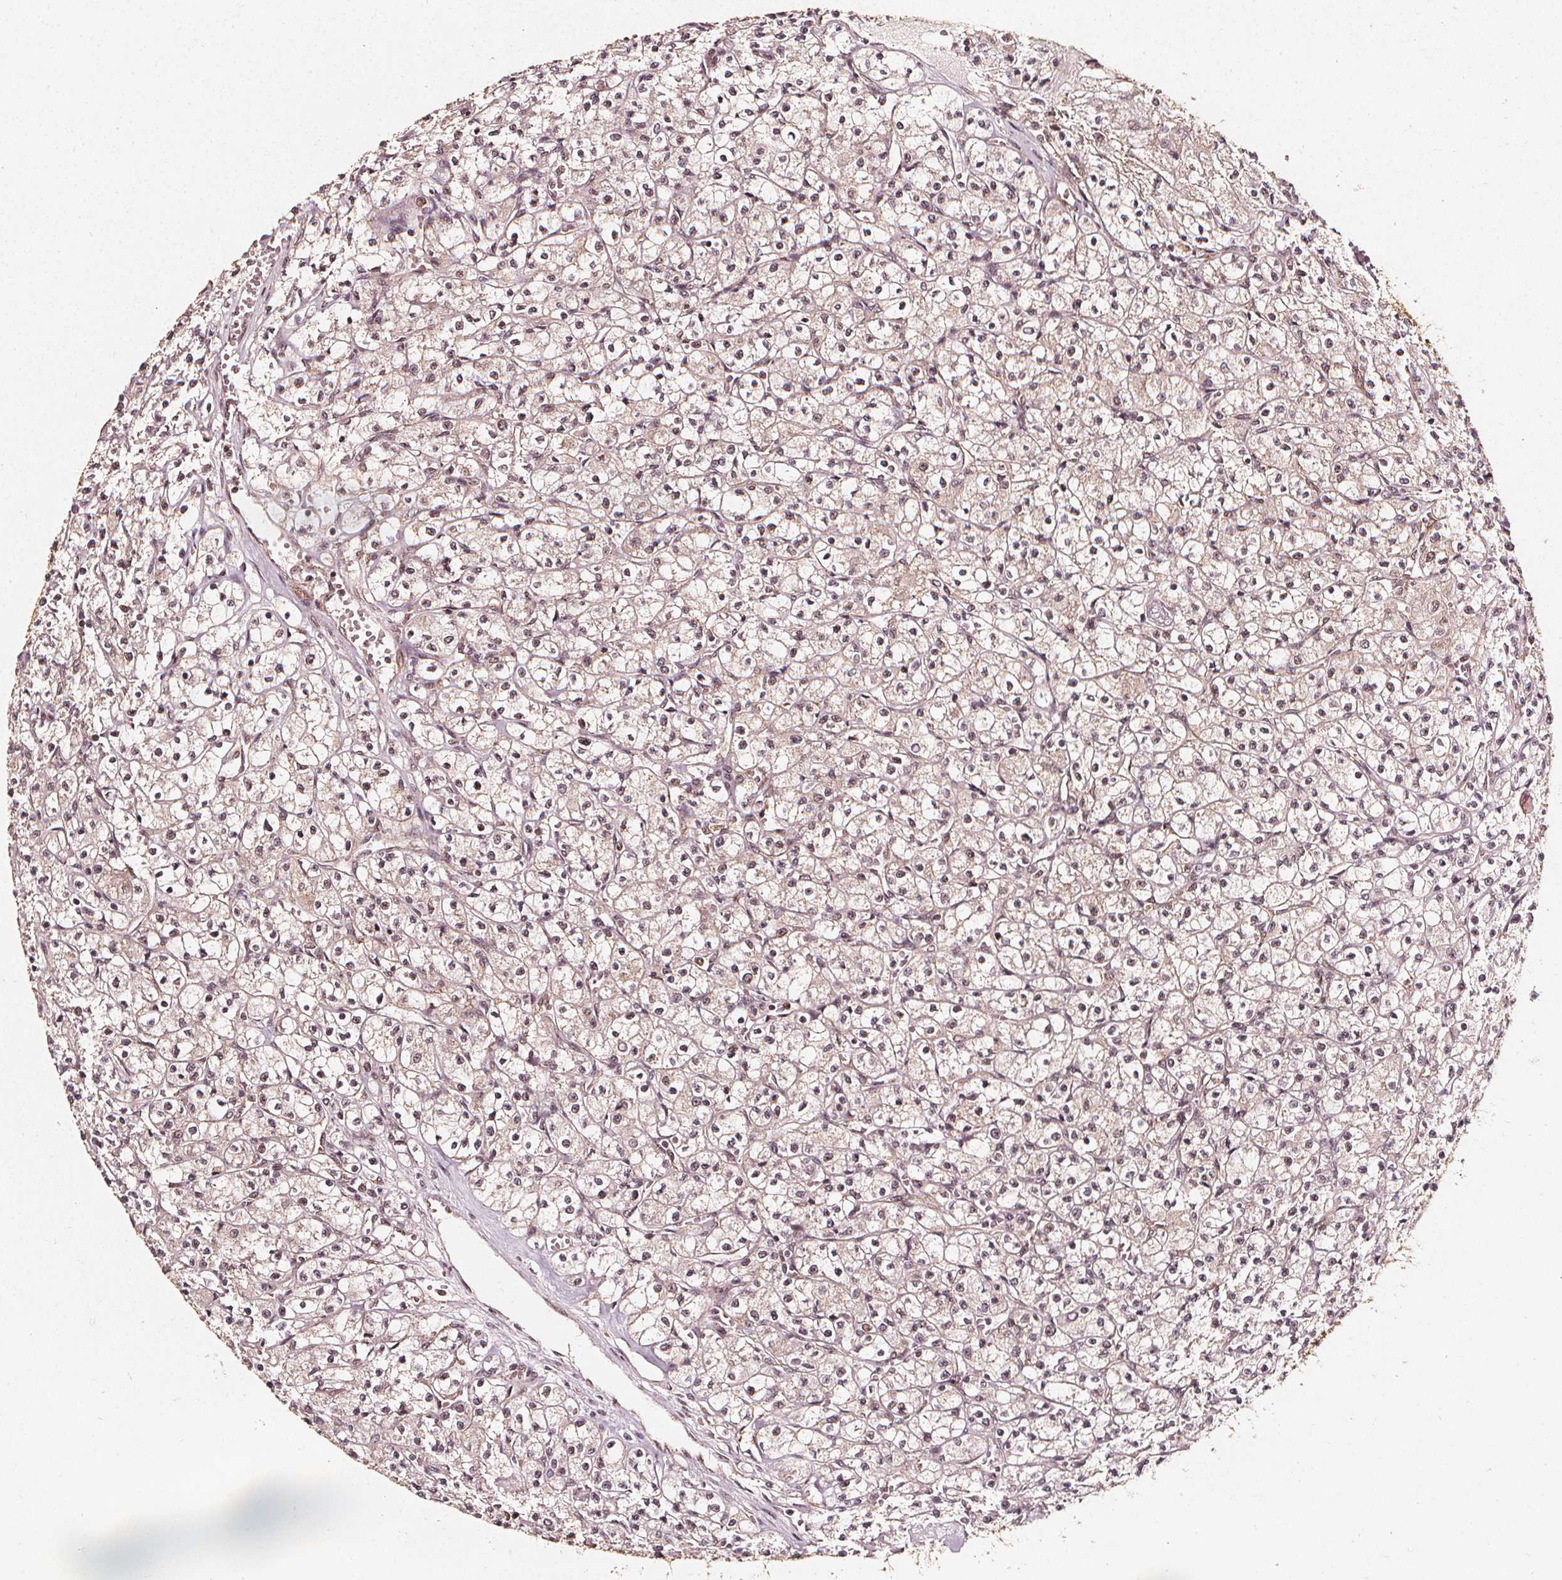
{"staining": {"intensity": "weak", "quantity": ">75%", "location": "cytoplasmic/membranous,nuclear"}, "tissue": "renal cancer", "cell_type": "Tumor cells", "image_type": "cancer", "snomed": [{"axis": "morphology", "description": "Adenocarcinoma, NOS"}, {"axis": "topography", "description": "Kidney"}], "caption": "Weak cytoplasmic/membranous and nuclear protein expression is identified in approximately >75% of tumor cells in adenocarcinoma (renal). (Brightfield microscopy of DAB IHC at high magnification).", "gene": "SMN1", "patient": {"sex": "female", "age": 70}}